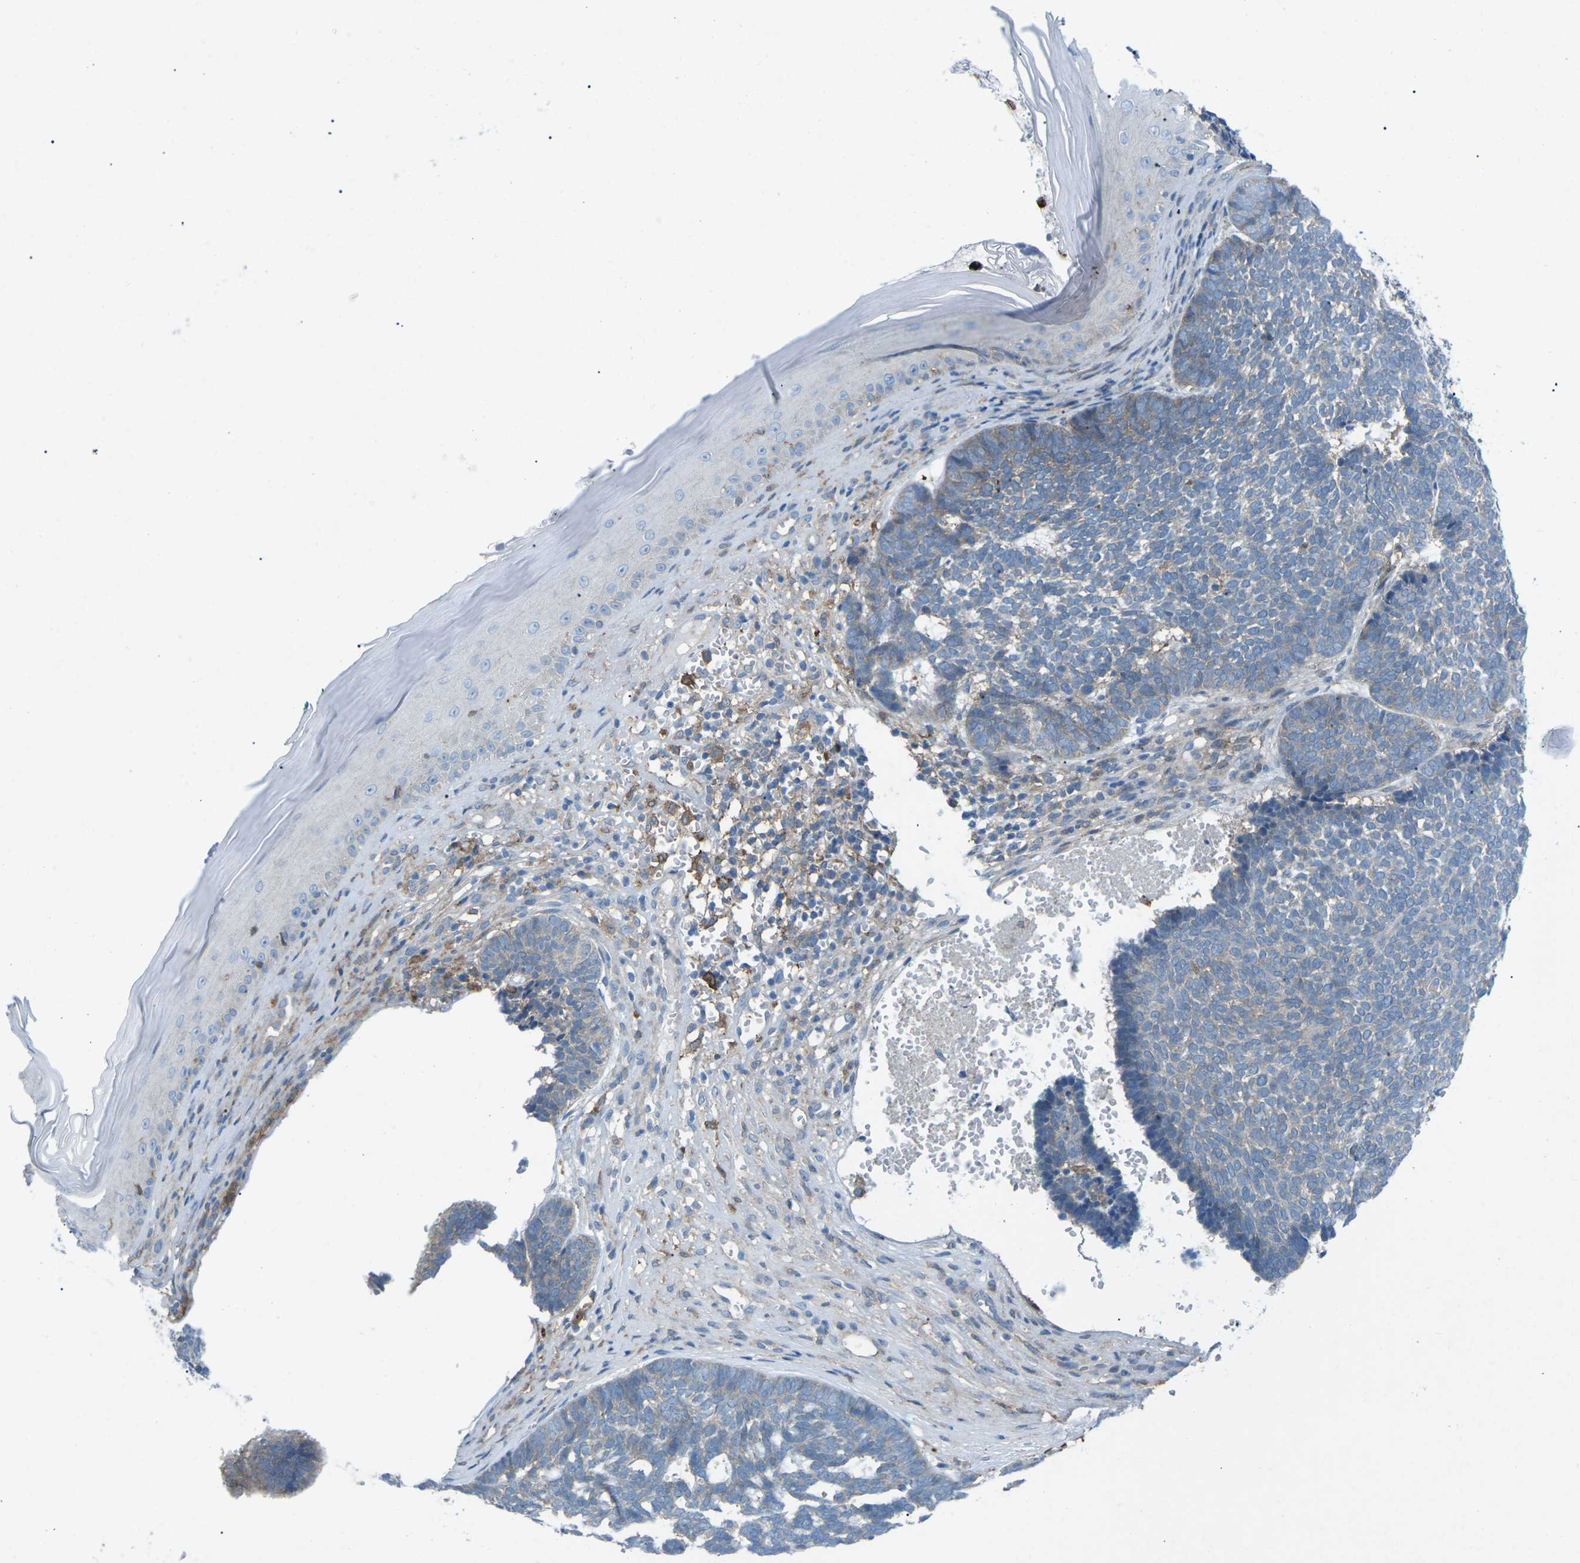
{"staining": {"intensity": "weak", "quantity": "<25%", "location": "cytoplasmic/membranous"}, "tissue": "skin cancer", "cell_type": "Tumor cells", "image_type": "cancer", "snomed": [{"axis": "morphology", "description": "Basal cell carcinoma"}, {"axis": "topography", "description": "Skin"}], "caption": "Immunohistochemical staining of human skin cancer (basal cell carcinoma) exhibits no significant positivity in tumor cells.", "gene": "STK11", "patient": {"sex": "male", "age": 84}}